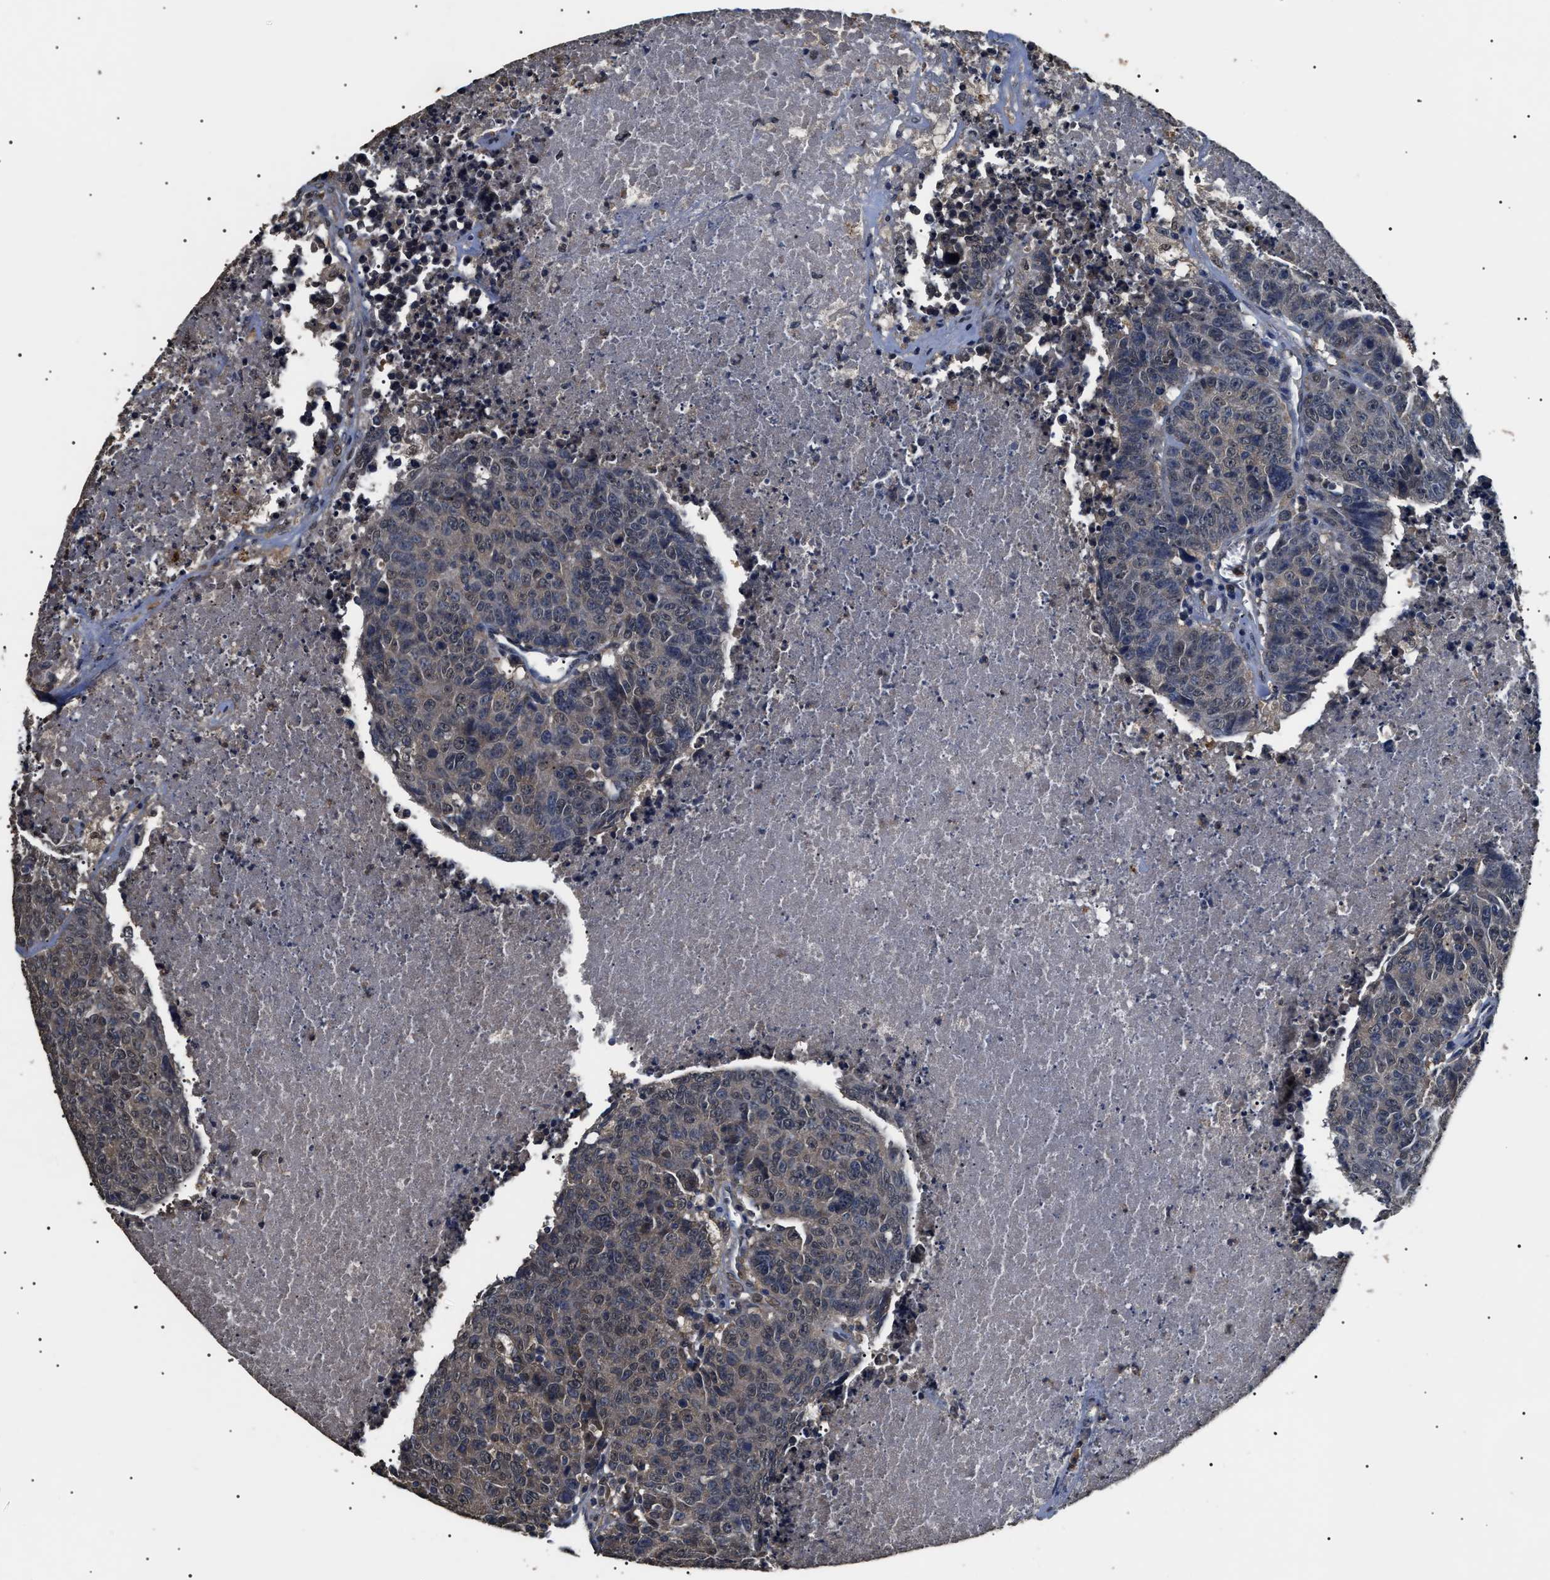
{"staining": {"intensity": "weak", "quantity": "<25%", "location": "nuclear"}, "tissue": "colorectal cancer", "cell_type": "Tumor cells", "image_type": "cancer", "snomed": [{"axis": "morphology", "description": "Adenocarcinoma, NOS"}, {"axis": "topography", "description": "Colon"}], "caption": "High magnification brightfield microscopy of adenocarcinoma (colorectal) stained with DAB (brown) and counterstained with hematoxylin (blue): tumor cells show no significant staining. (Stains: DAB (3,3'-diaminobenzidine) IHC with hematoxylin counter stain, Microscopy: brightfield microscopy at high magnification).", "gene": "PSMD8", "patient": {"sex": "female", "age": 53}}